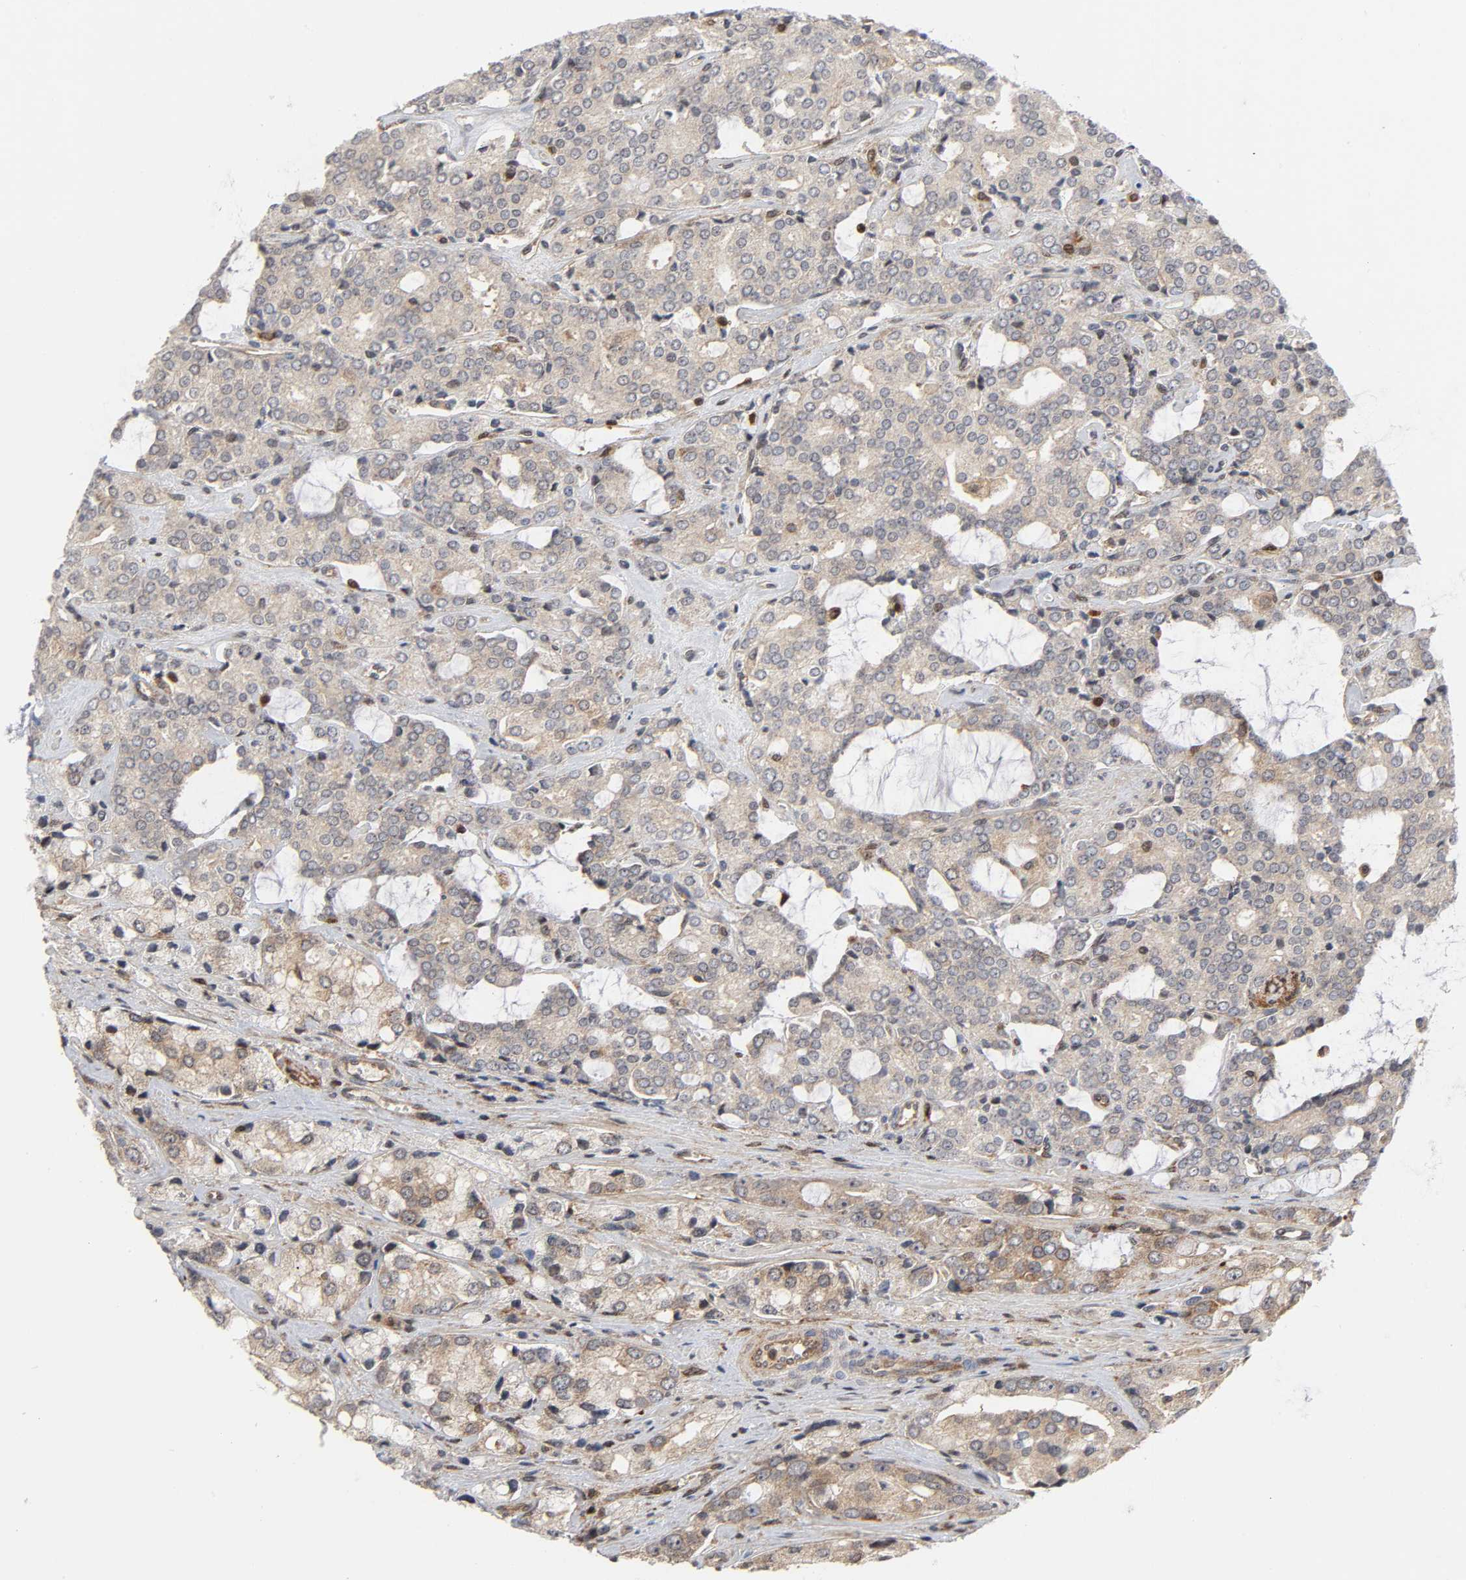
{"staining": {"intensity": "weak", "quantity": "<25%", "location": "cytoplasmic/membranous"}, "tissue": "prostate cancer", "cell_type": "Tumor cells", "image_type": "cancer", "snomed": [{"axis": "morphology", "description": "Adenocarcinoma, High grade"}, {"axis": "topography", "description": "Prostate"}], "caption": "IHC of human prostate cancer demonstrates no staining in tumor cells. (Immunohistochemistry (ihc), brightfield microscopy, high magnification).", "gene": "MAPK1", "patient": {"sex": "male", "age": 67}}